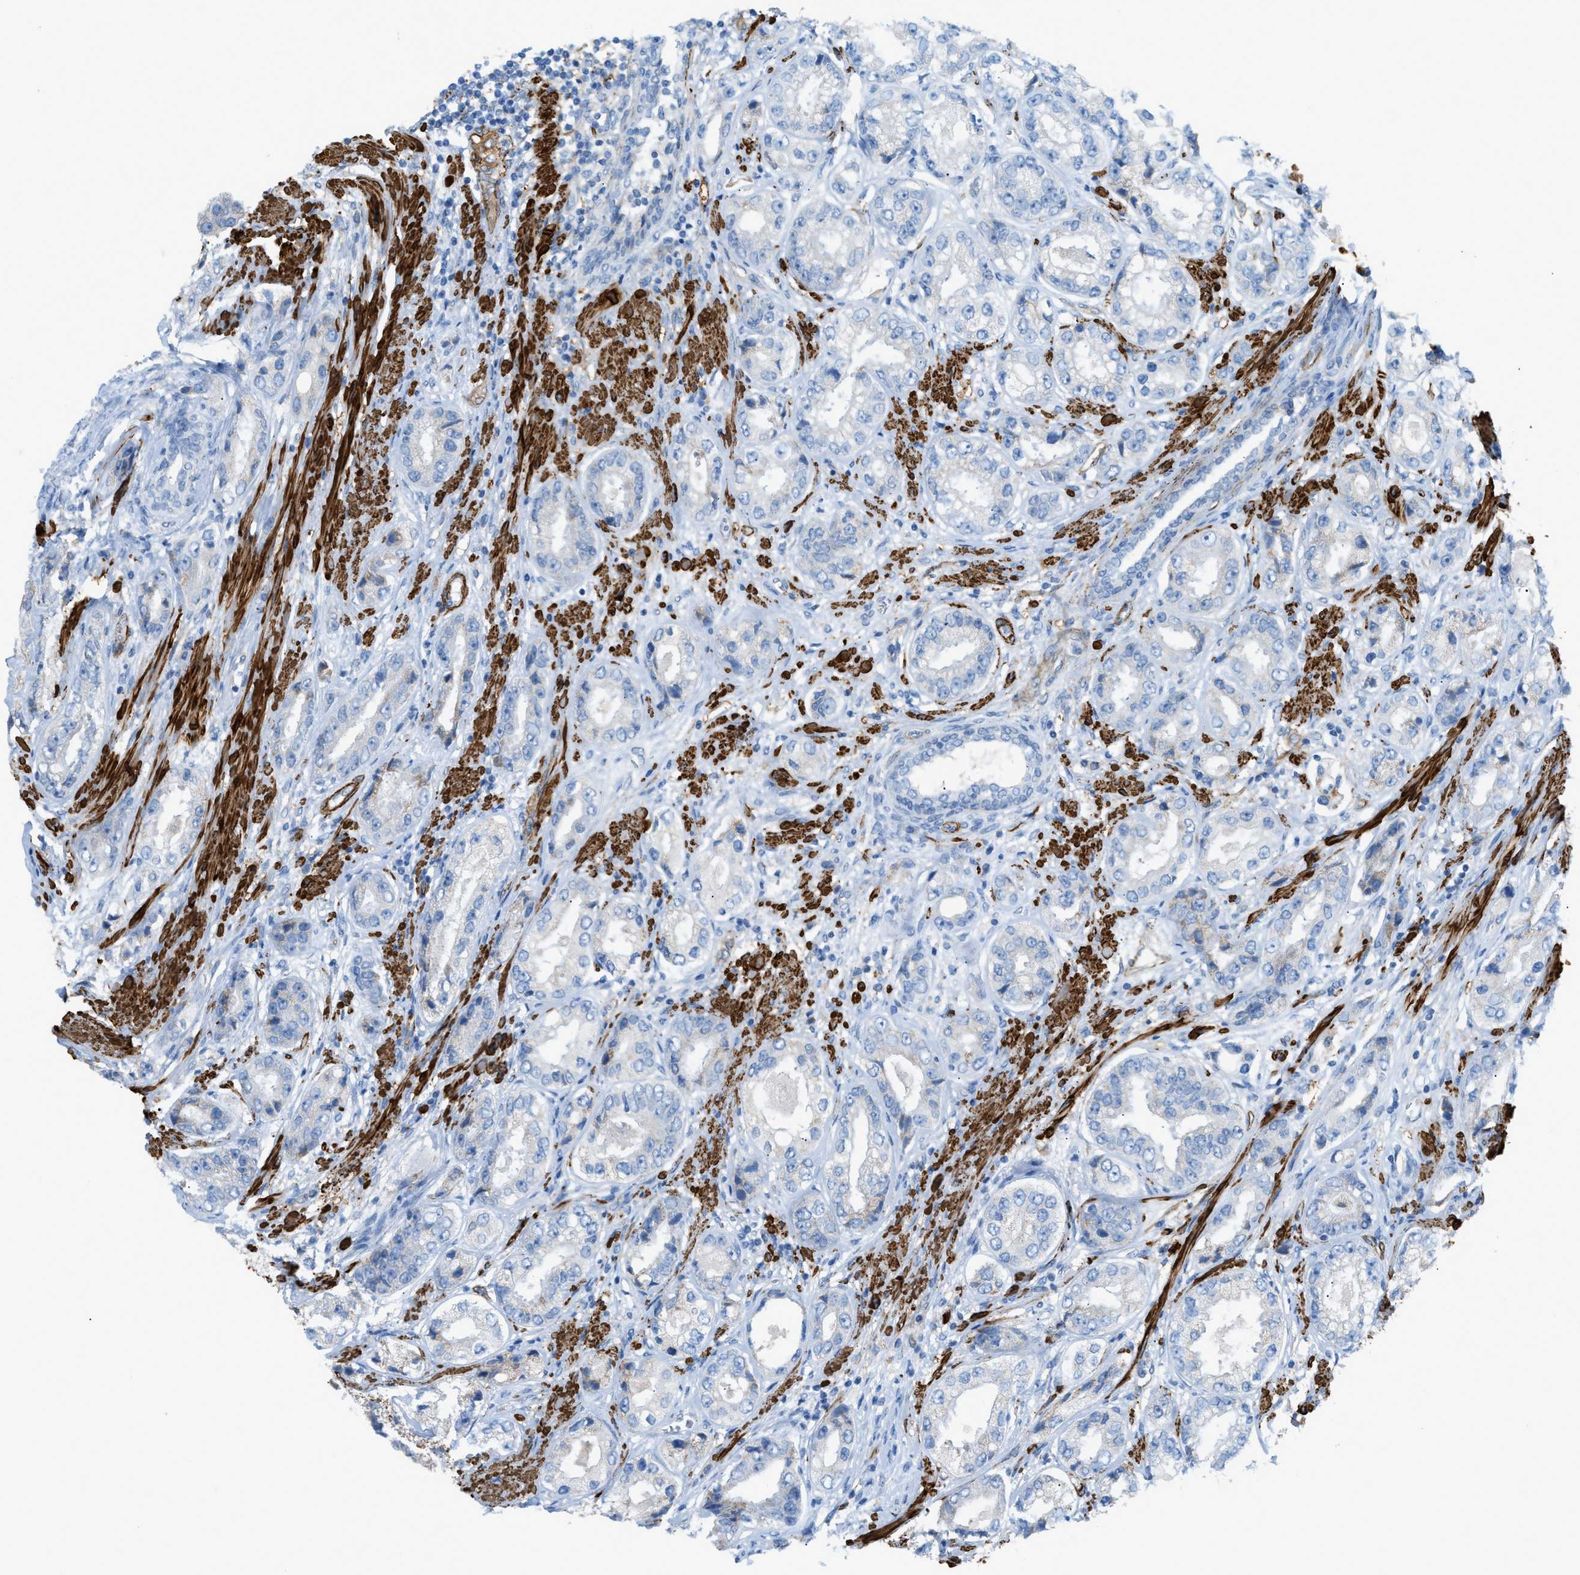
{"staining": {"intensity": "negative", "quantity": "none", "location": "none"}, "tissue": "prostate cancer", "cell_type": "Tumor cells", "image_type": "cancer", "snomed": [{"axis": "morphology", "description": "Adenocarcinoma, High grade"}, {"axis": "topography", "description": "Prostate"}], "caption": "The image shows no staining of tumor cells in adenocarcinoma (high-grade) (prostate).", "gene": "MYH11", "patient": {"sex": "male", "age": 61}}